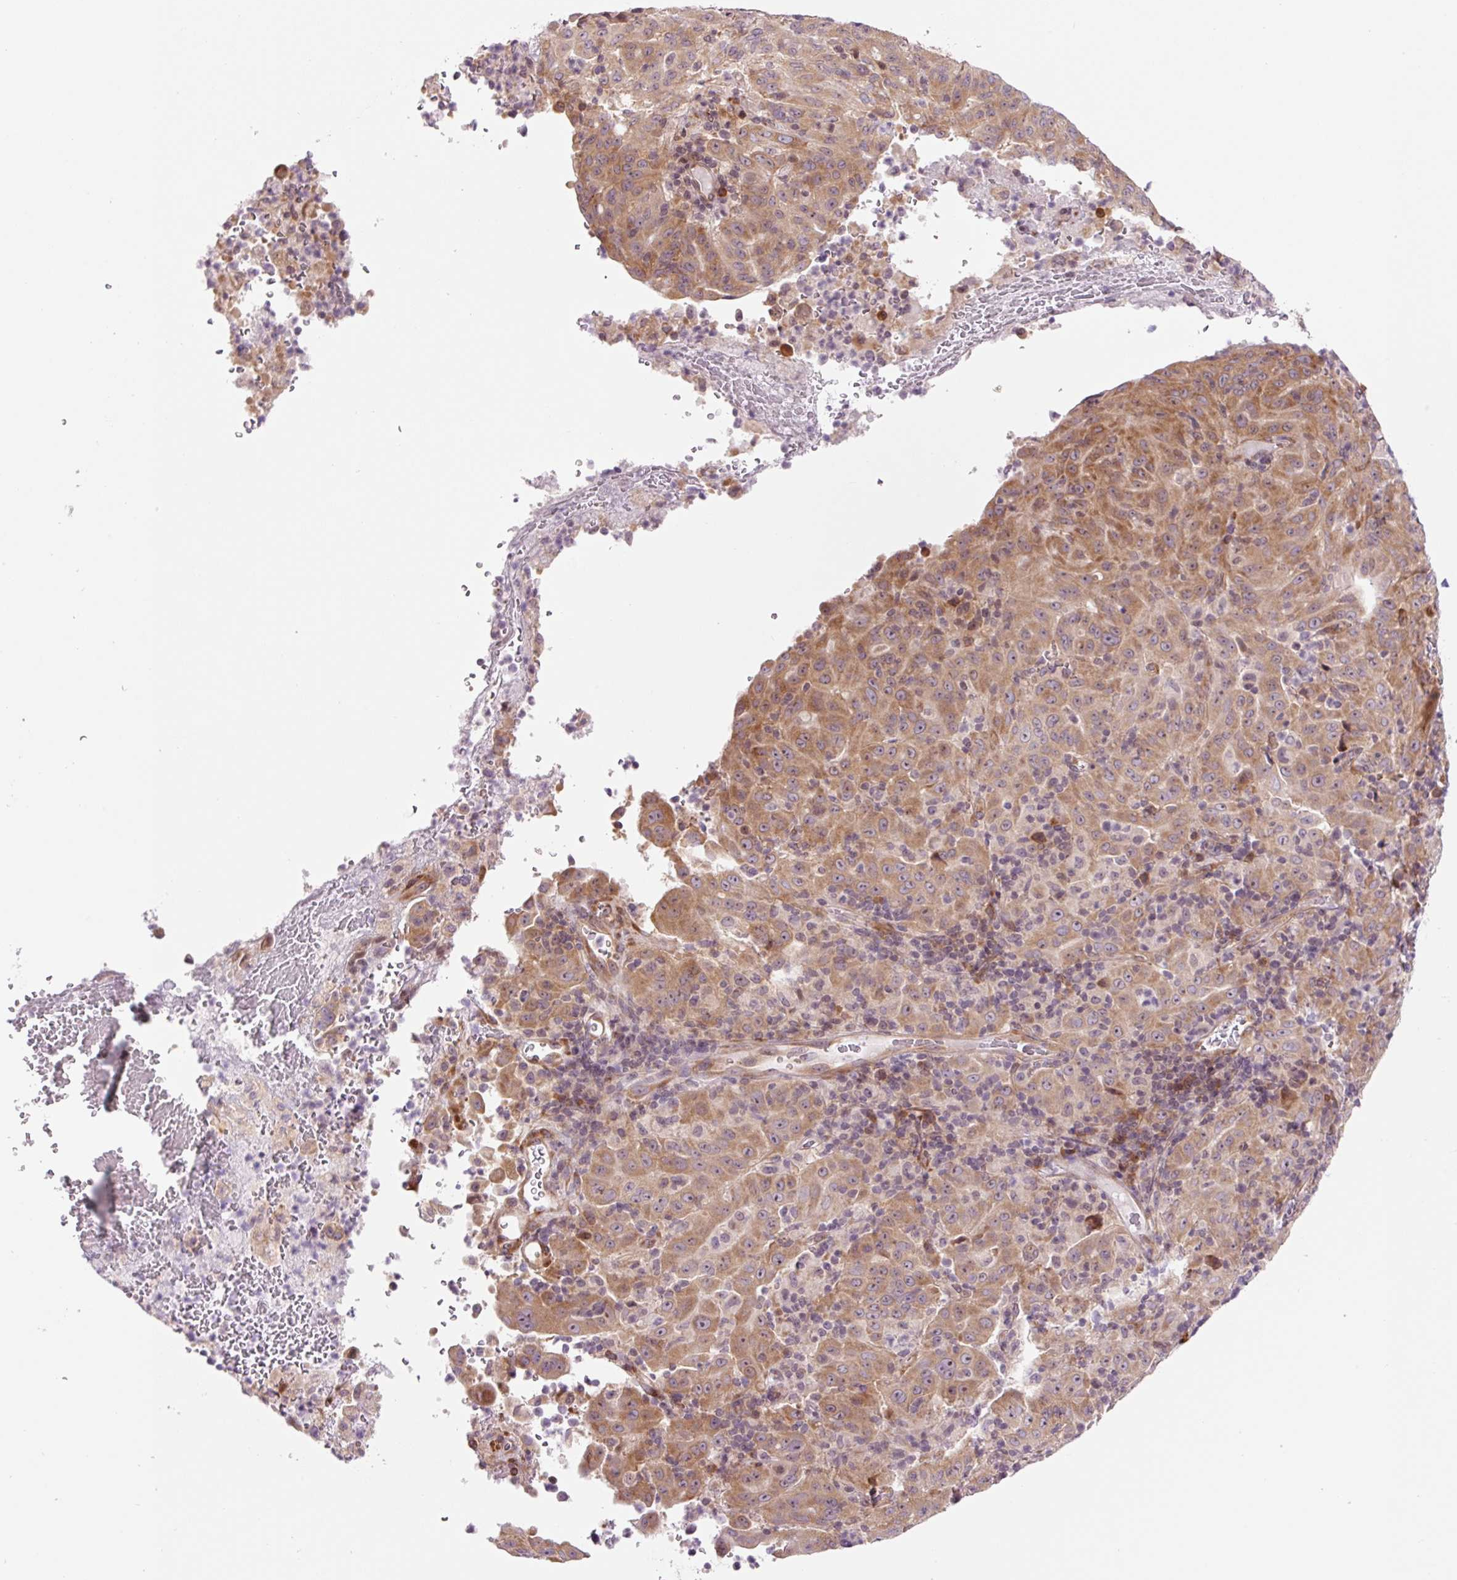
{"staining": {"intensity": "moderate", "quantity": ">75%", "location": "cytoplasmic/membranous"}, "tissue": "pancreatic cancer", "cell_type": "Tumor cells", "image_type": "cancer", "snomed": [{"axis": "morphology", "description": "Adenocarcinoma, NOS"}, {"axis": "topography", "description": "Pancreas"}], "caption": "Protein staining demonstrates moderate cytoplasmic/membranous staining in approximately >75% of tumor cells in adenocarcinoma (pancreatic).", "gene": "RPL41", "patient": {"sex": "male", "age": 63}}